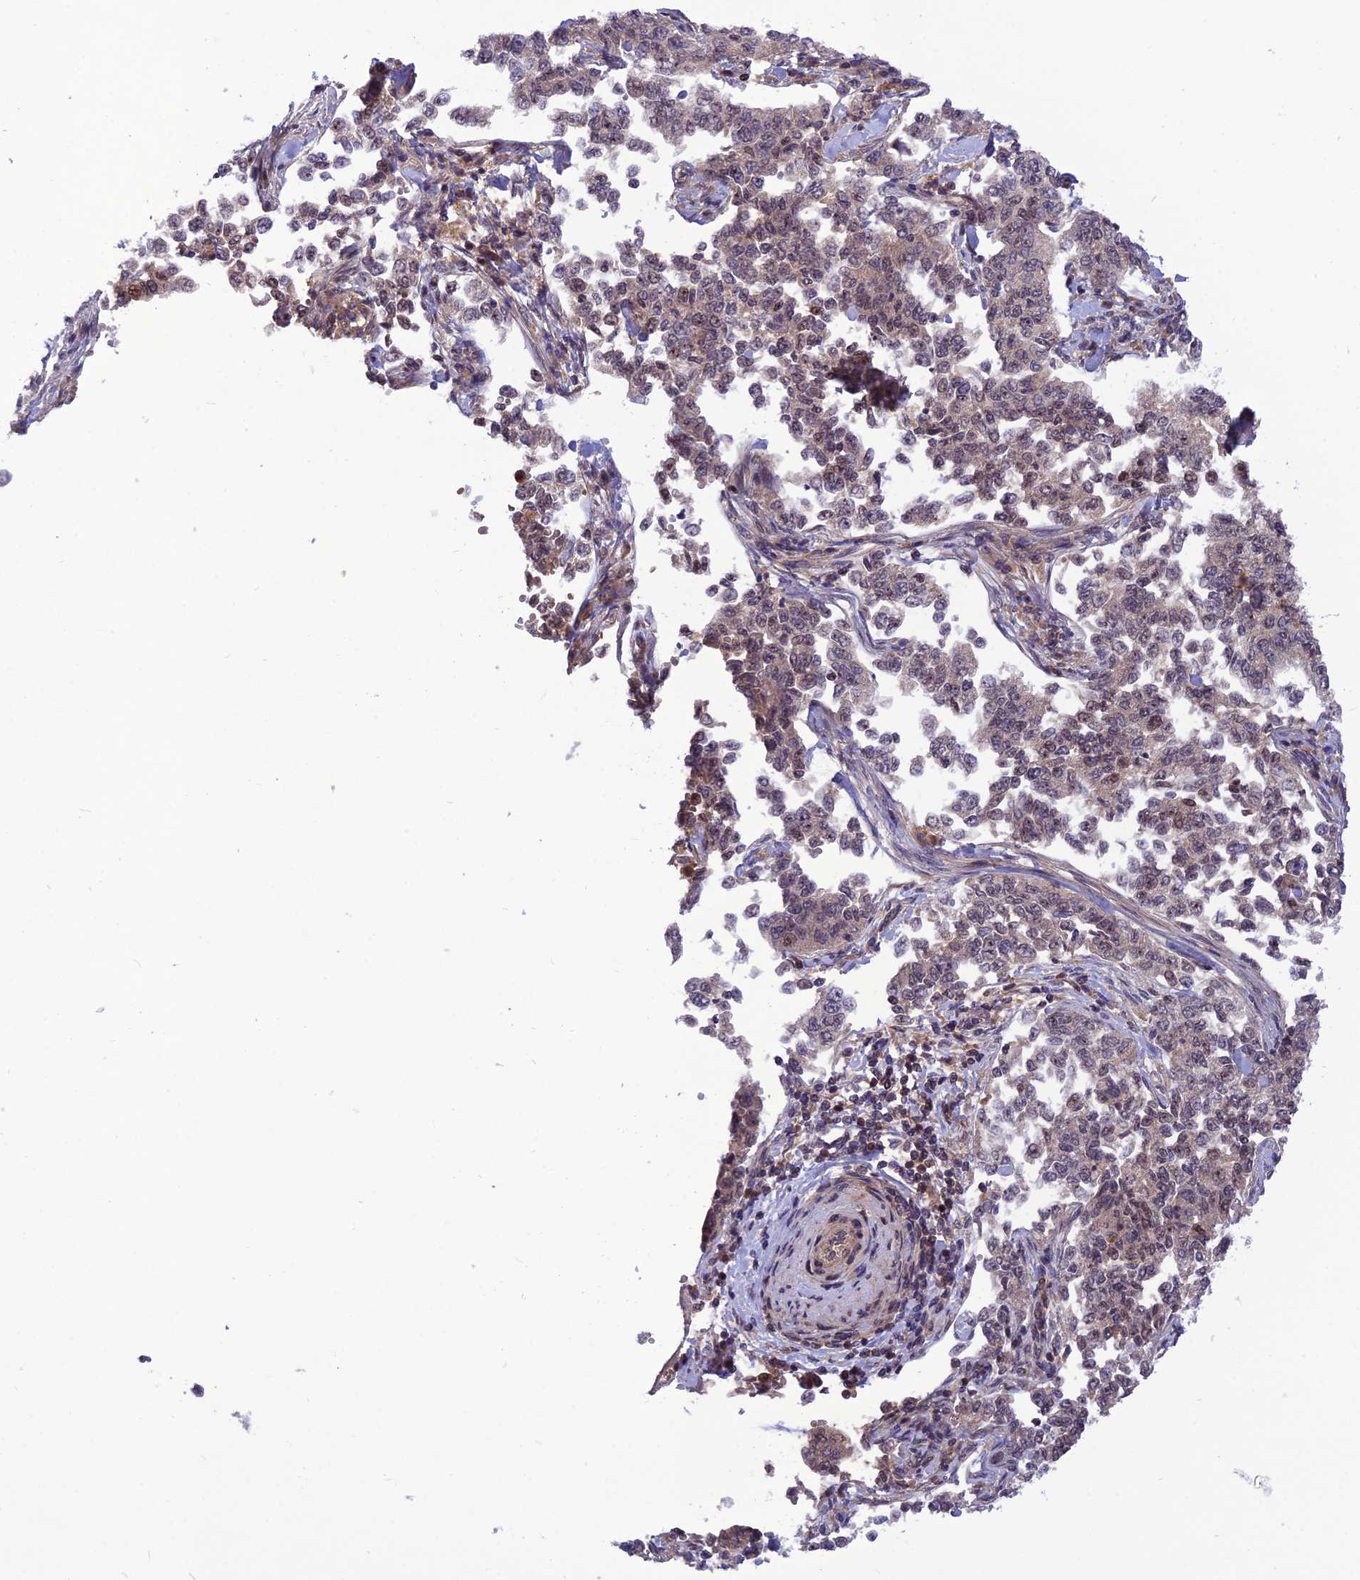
{"staining": {"intensity": "weak", "quantity": "25%-75%", "location": "nuclear"}, "tissue": "cervical cancer", "cell_type": "Tumor cells", "image_type": "cancer", "snomed": [{"axis": "morphology", "description": "Squamous cell carcinoma, NOS"}, {"axis": "topography", "description": "Cervix"}], "caption": "There is low levels of weak nuclear staining in tumor cells of cervical squamous cell carcinoma, as demonstrated by immunohistochemical staining (brown color).", "gene": "NDUFC1", "patient": {"sex": "female", "age": 35}}